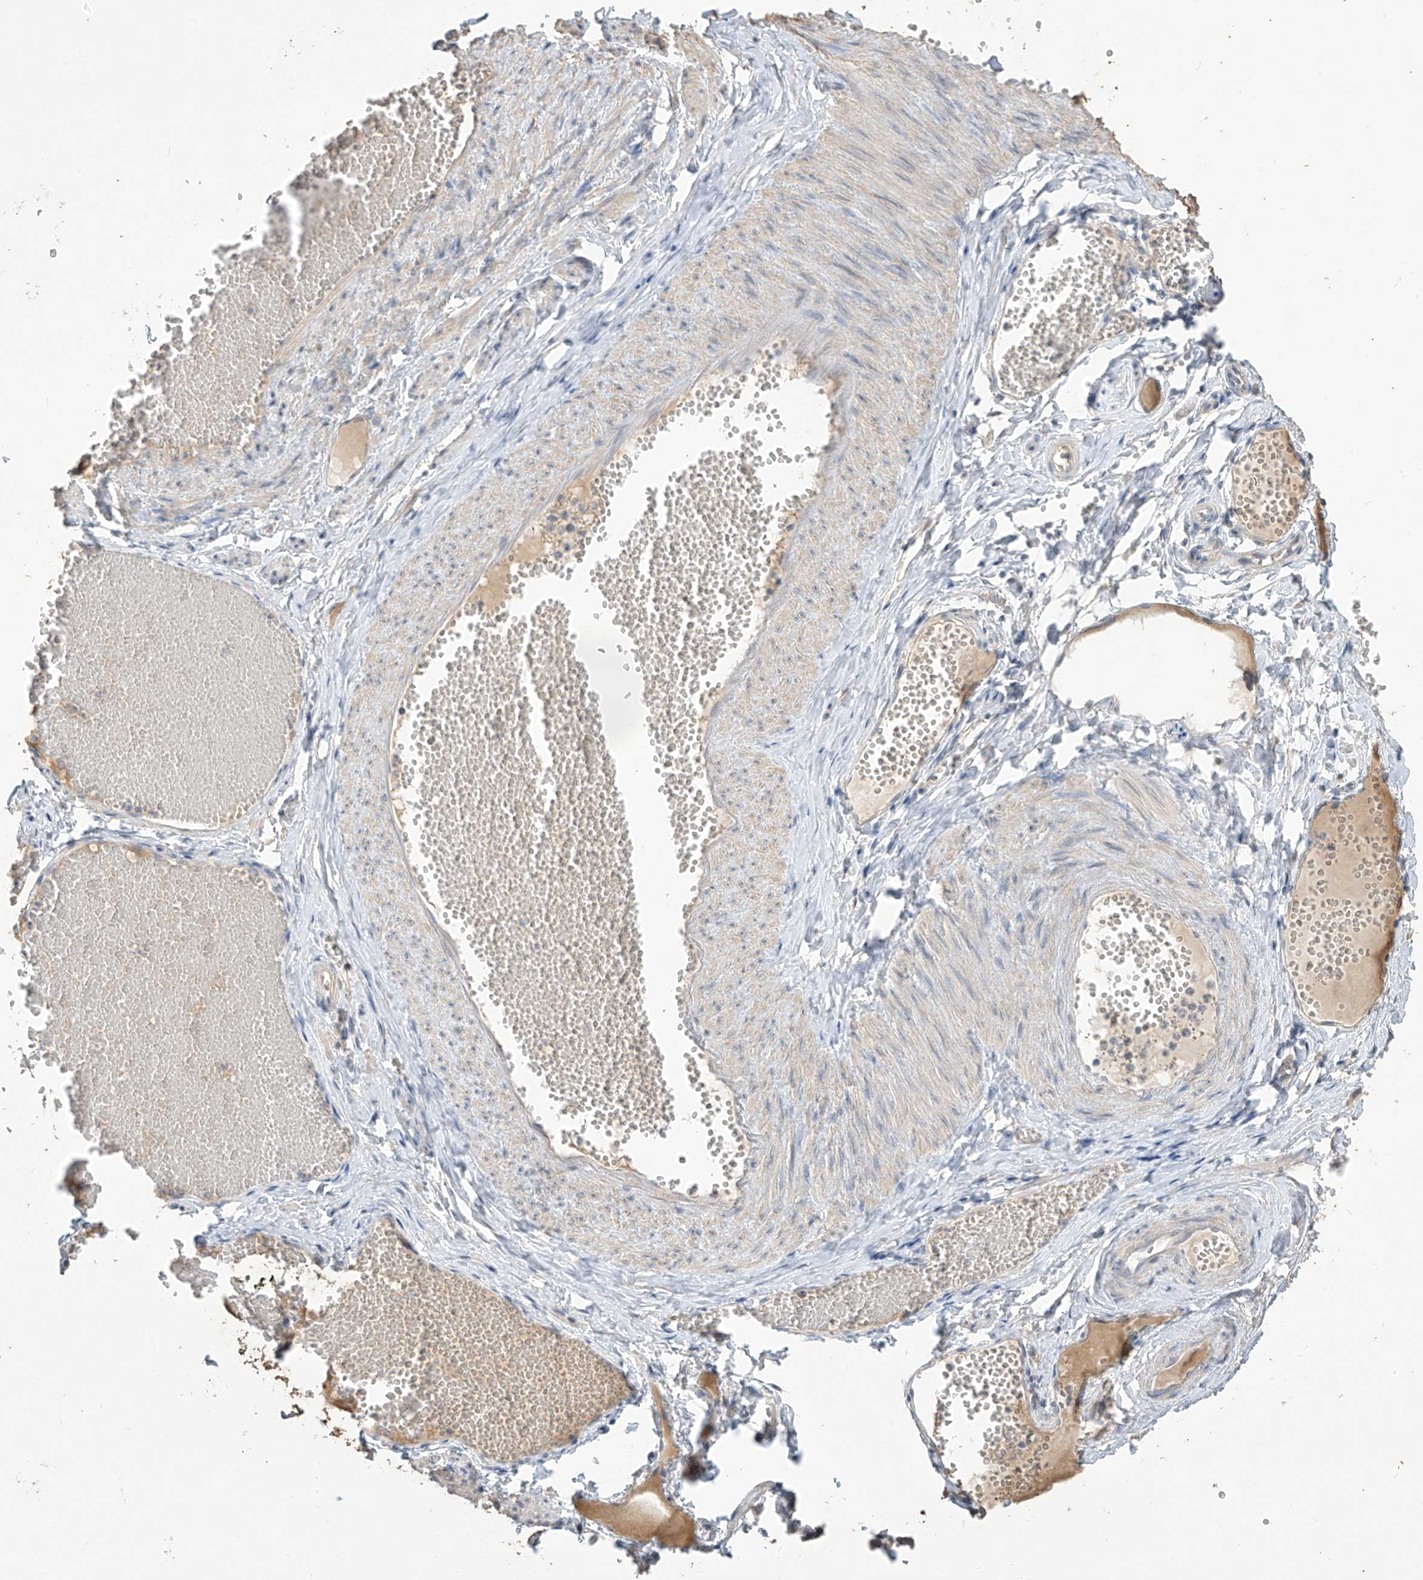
{"staining": {"intensity": "moderate", "quantity": ">75%", "location": "cytoplasmic/membranous"}, "tissue": "adipose tissue", "cell_type": "Adipocytes", "image_type": "normal", "snomed": [{"axis": "morphology", "description": "Normal tissue, NOS"}, {"axis": "topography", "description": "Smooth muscle"}, {"axis": "topography", "description": "Peripheral nerve tissue"}], "caption": "Immunohistochemical staining of benign human adipose tissue displays >75% levels of moderate cytoplasmic/membranous protein staining in about >75% of adipocytes. (DAB IHC, brown staining for protein, blue staining for nuclei).", "gene": "SLFN14", "patient": {"sex": "female", "age": 39}}